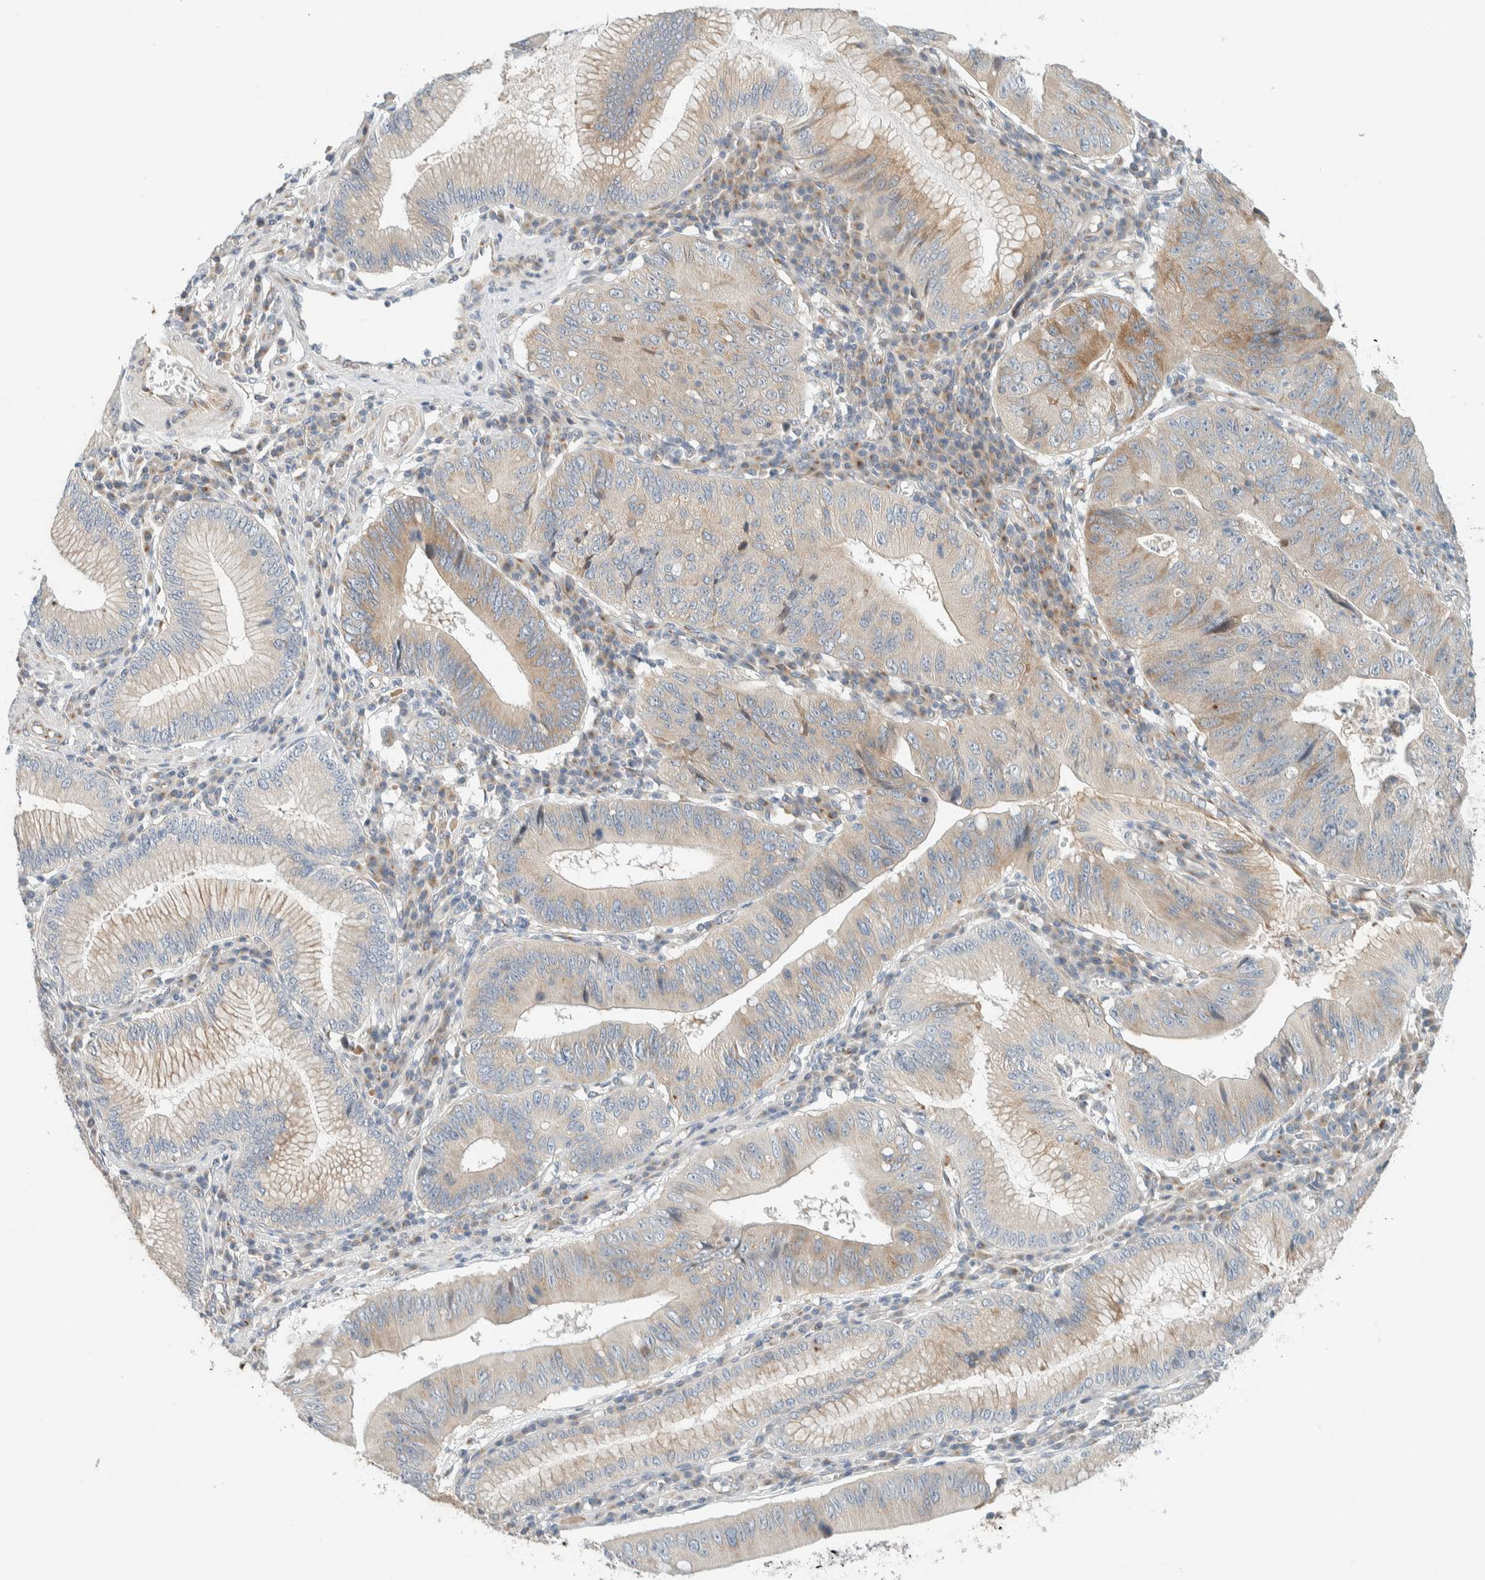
{"staining": {"intensity": "weak", "quantity": "25%-75%", "location": "cytoplasmic/membranous"}, "tissue": "stomach cancer", "cell_type": "Tumor cells", "image_type": "cancer", "snomed": [{"axis": "morphology", "description": "Adenocarcinoma, NOS"}, {"axis": "topography", "description": "Stomach"}], "caption": "DAB immunohistochemical staining of adenocarcinoma (stomach) exhibits weak cytoplasmic/membranous protein positivity in about 25%-75% of tumor cells.", "gene": "TMEM184B", "patient": {"sex": "male", "age": 59}}